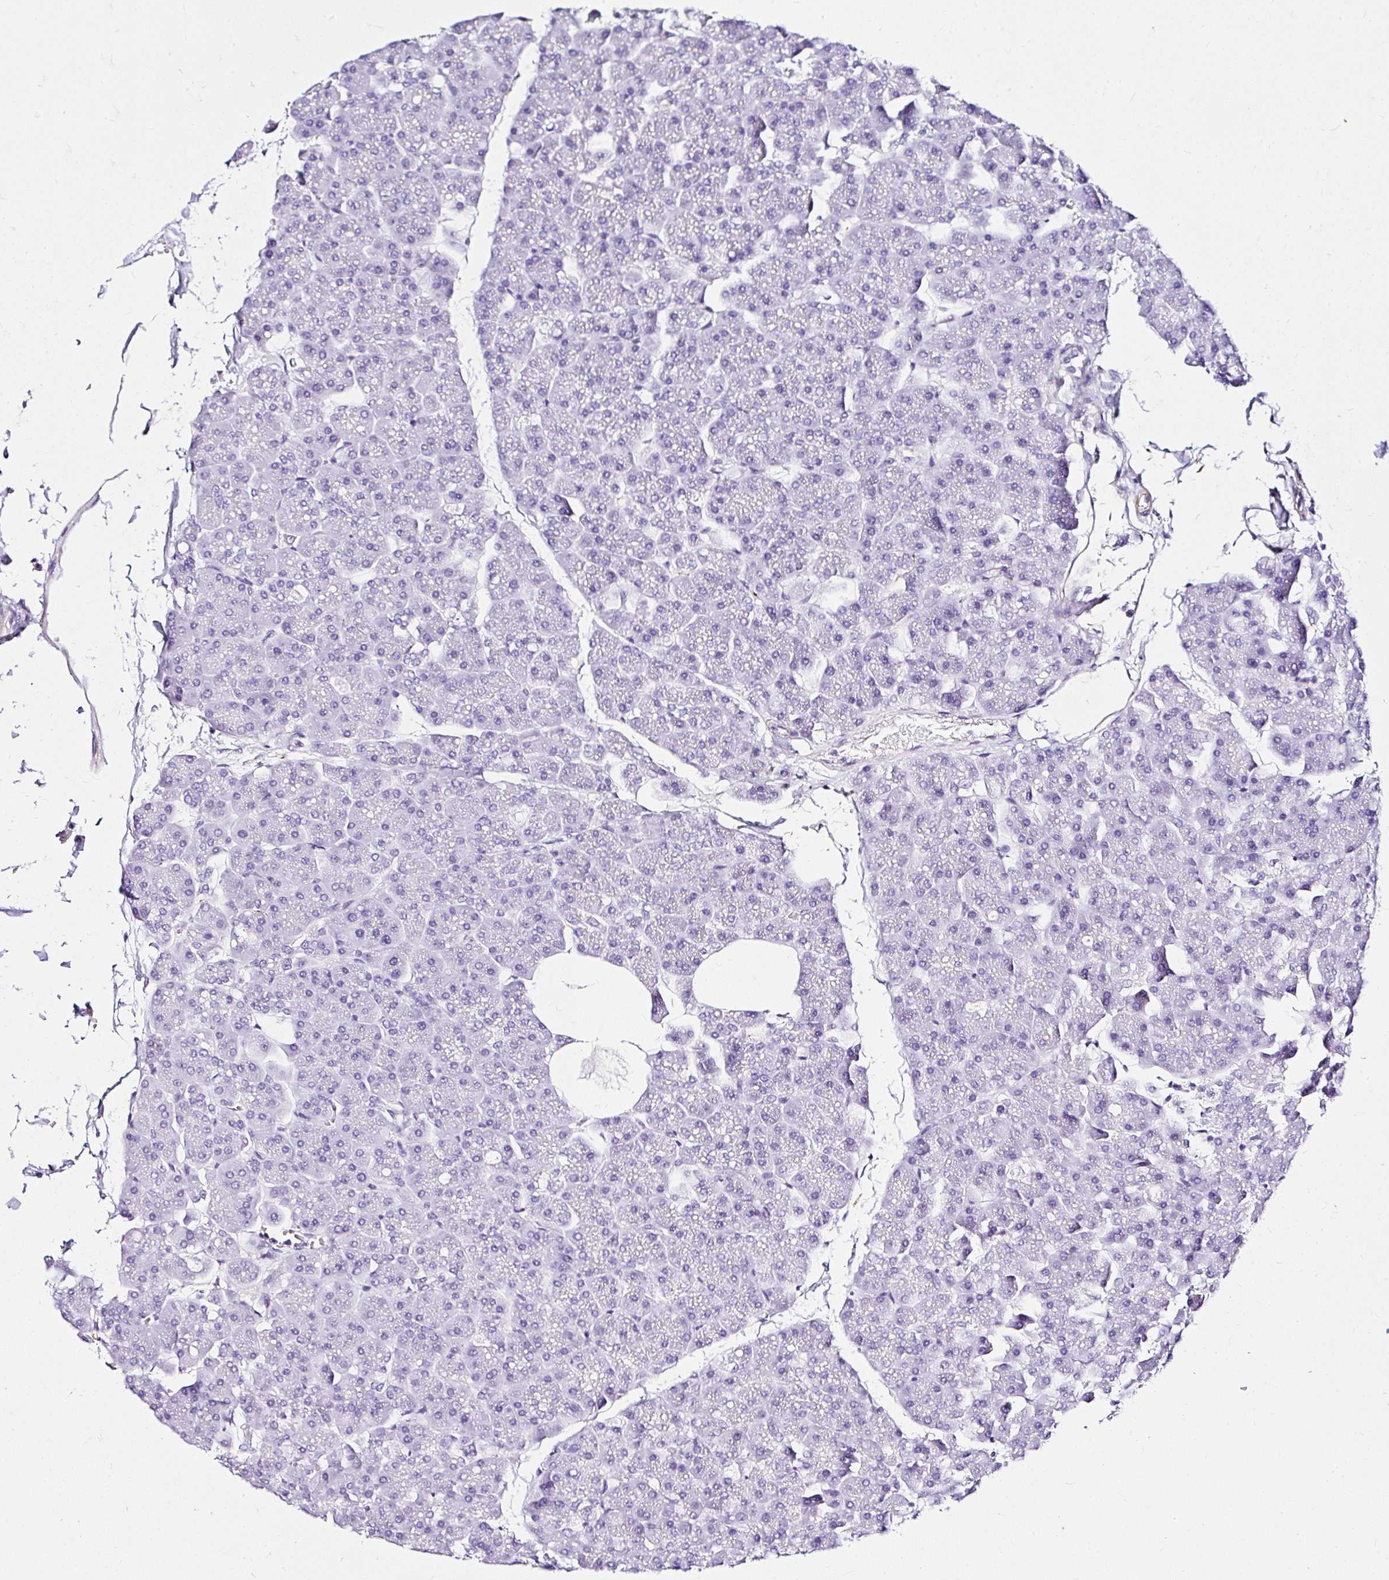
{"staining": {"intensity": "negative", "quantity": "none", "location": "none"}, "tissue": "pancreas", "cell_type": "Exocrine glandular cells", "image_type": "normal", "snomed": [{"axis": "morphology", "description": "Normal tissue, NOS"}, {"axis": "topography", "description": "Pancreas"}], "caption": "This histopathology image is of normal pancreas stained with immunohistochemistry (IHC) to label a protein in brown with the nuclei are counter-stained blue. There is no positivity in exocrine glandular cells.", "gene": "DEPDC5", "patient": {"sex": "male", "age": 35}}